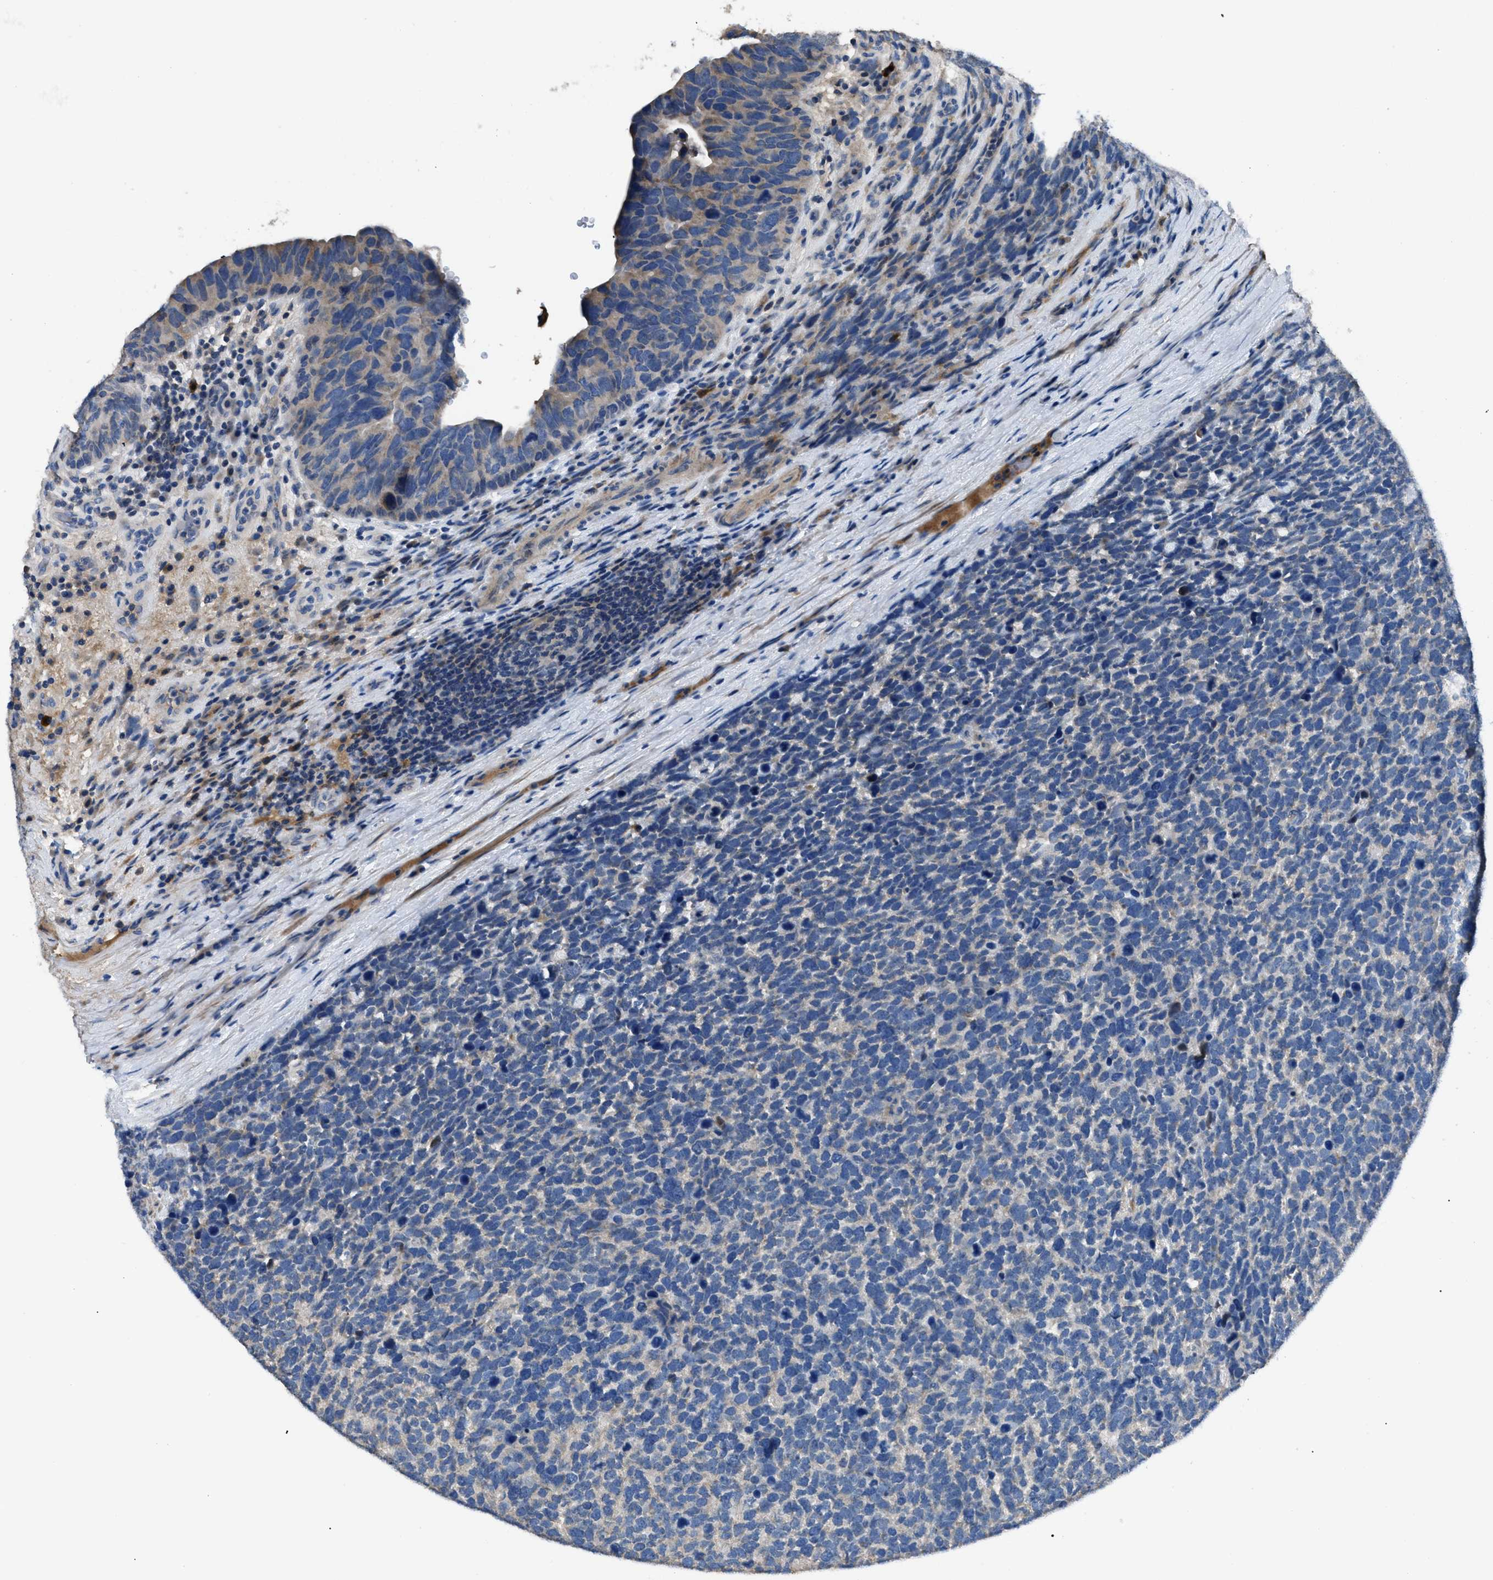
{"staining": {"intensity": "negative", "quantity": "none", "location": "none"}, "tissue": "urothelial cancer", "cell_type": "Tumor cells", "image_type": "cancer", "snomed": [{"axis": "morphology", "description": "Urothelial carcinoma, High grade"}, {"axis": "topography", "description": "Urinary bladder"}], "caption": "Tumor cells are negative for protein expression in human urothelial cancer.", "gene": "SGCZ", "patient": {"sex": "female", "age": 82}}